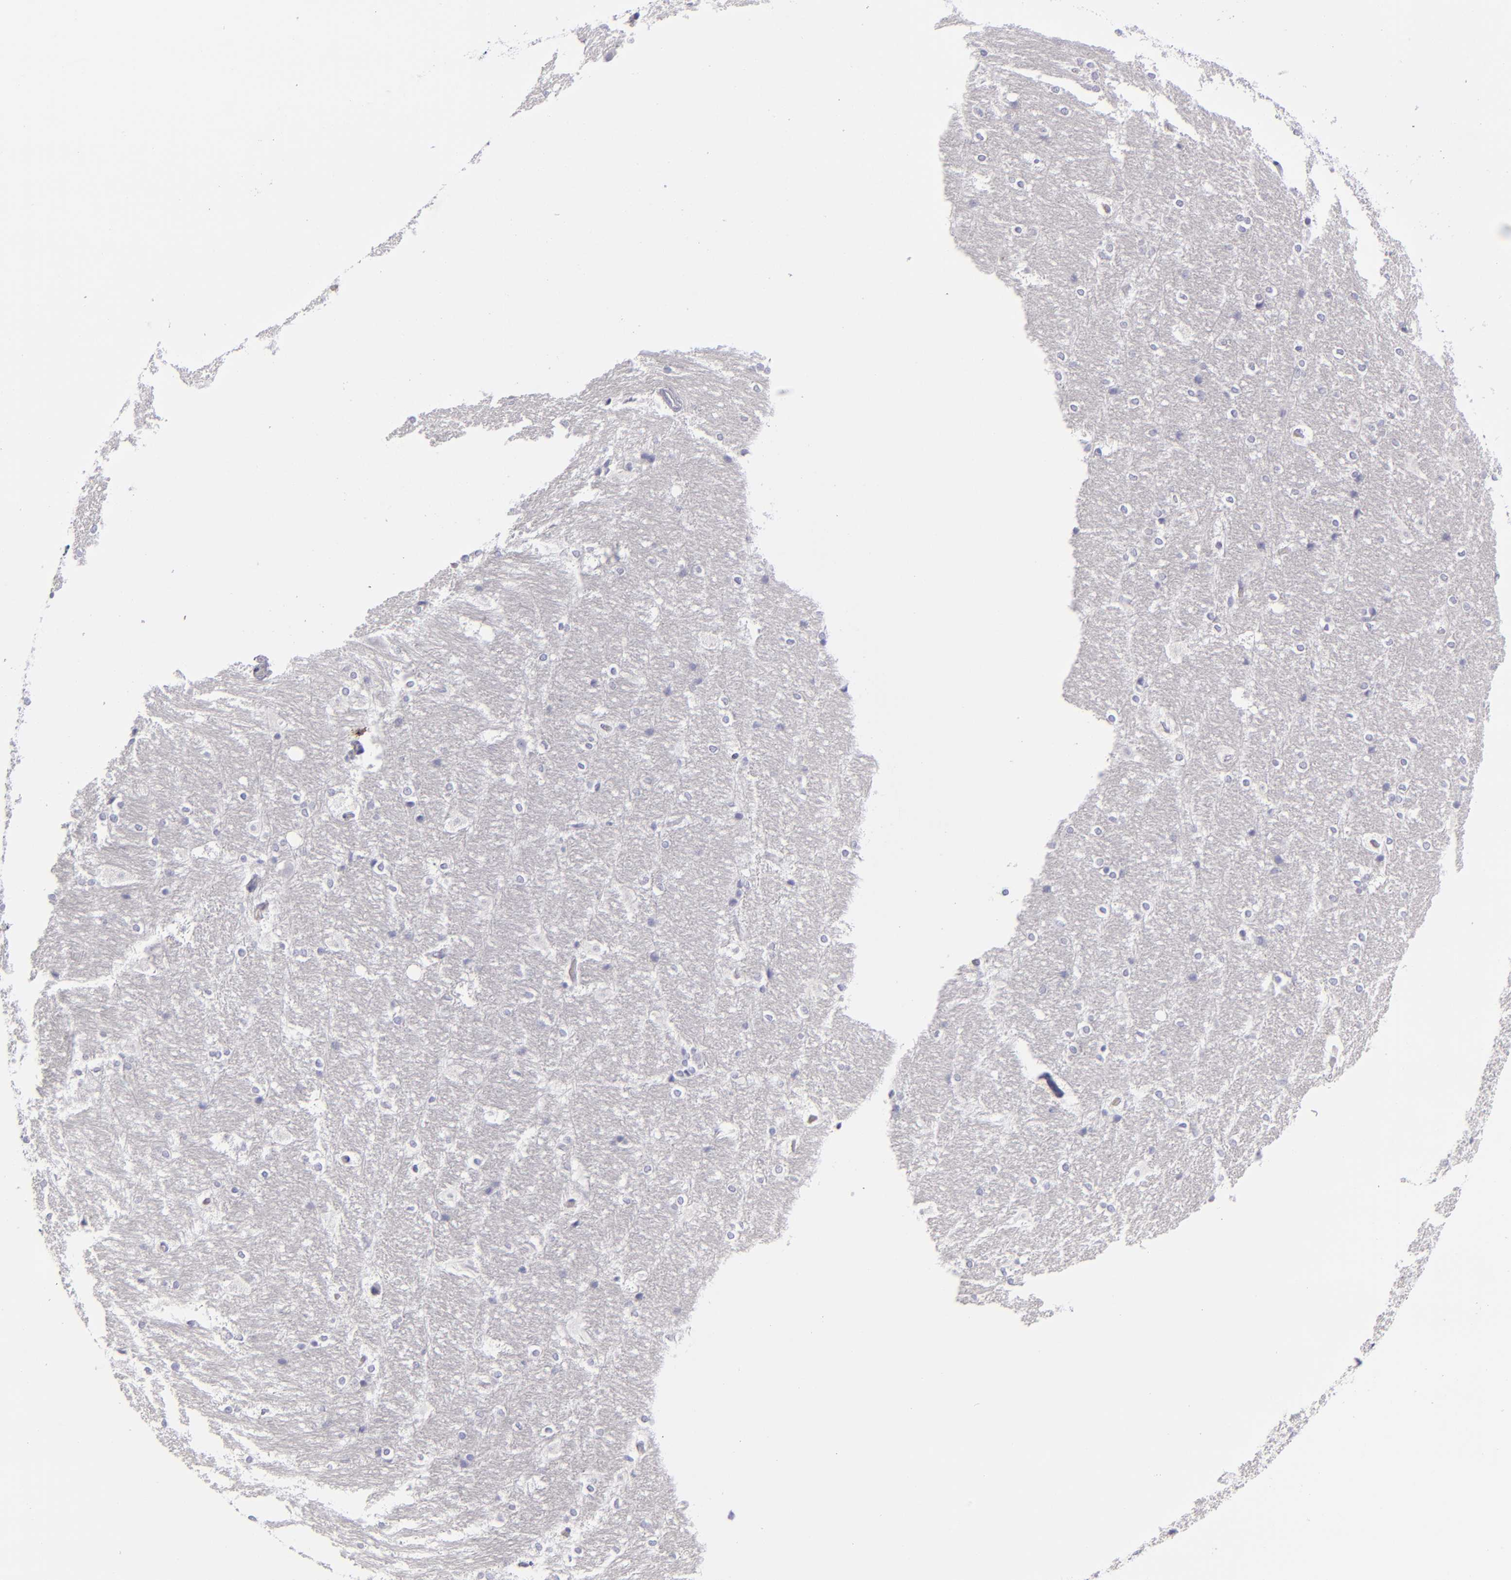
{"staining": {"intensity": "negative", "quantity": "none", "location": "none"}, "tissue": "hippocampus", "cell_type": "Glial cells", "image_type": "normal", "snomed": [{"axis": "morphology", "description": "Normal tissue, NOS"}, {"axis": "topography", "description": "Hippocampus"}], "caption": "This histopathology image is of normal hippocampus stained with immunohistochemistry (IHC) to label a protein in brown with the nuclei are counter-stained blue. There is no staining in glial cells. (Brightfield microscopy of DAB (3,3'-diaminobenzidine) immunohistochemistry (IHC) at high magnification).", "gene": "CD2", "patient": {"sex": "female", "age": 19}}